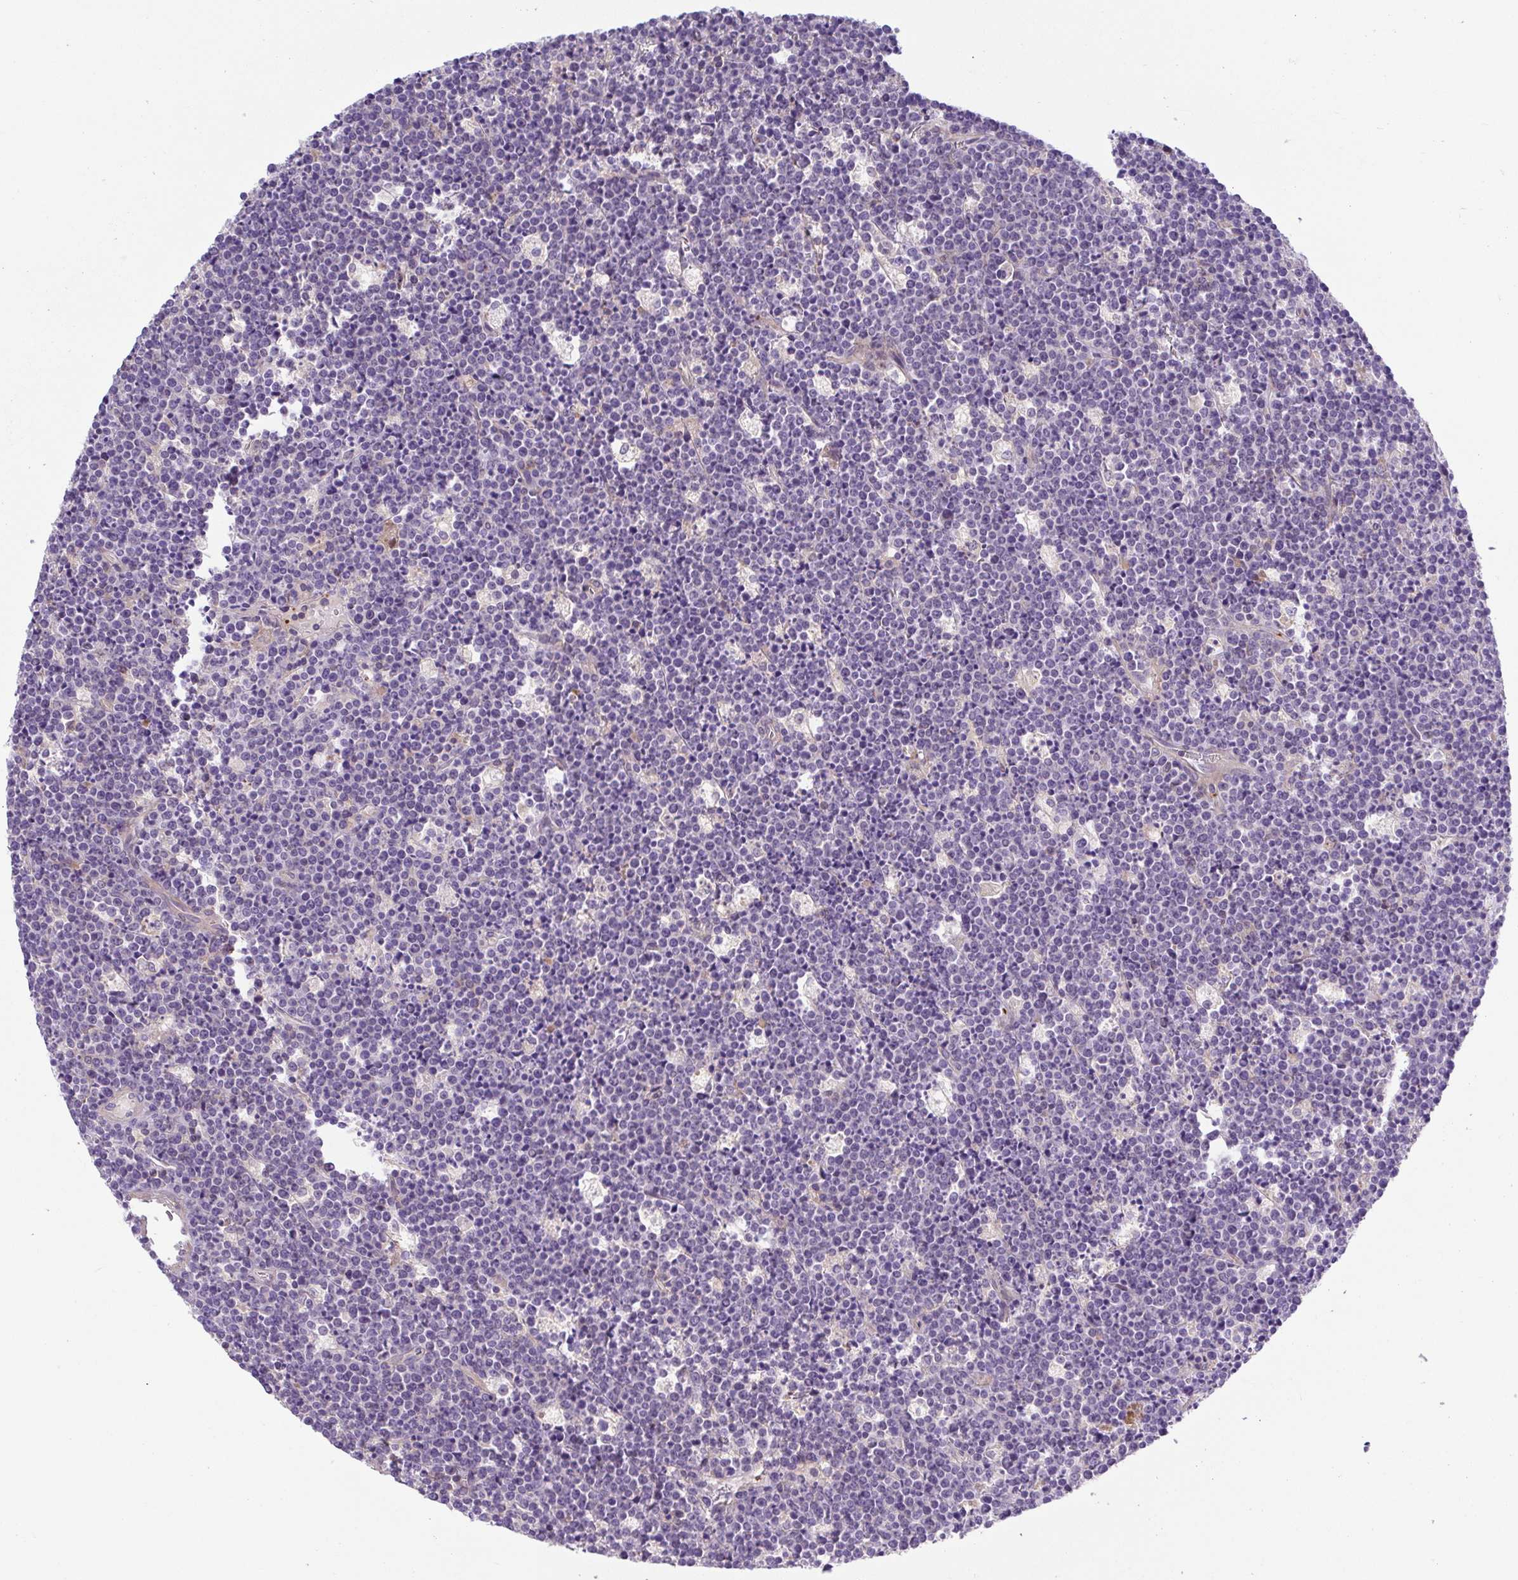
{"staining": {"intensity": "negative", "quantity": "none", "location": "none"}, "tissue": "lymphoma", "cell_type": "Tumor cells", "image_type": "cancer", "snomed": [{"axis": "morphology", "description": "Malignant lymphoma, non-Hodgkin's type, High grade"}, {"axis": "topography", "description": "Ovary"}], "caption": "Malignant lymphoma, non-Hodgkin's type (high-grade) was stained to show a protein in brown. There is no significant expression in tumor cells. Nuclei are stained in blue.", "gene": "PRR14L", "patient": {"sex": "female", "age": 56}}